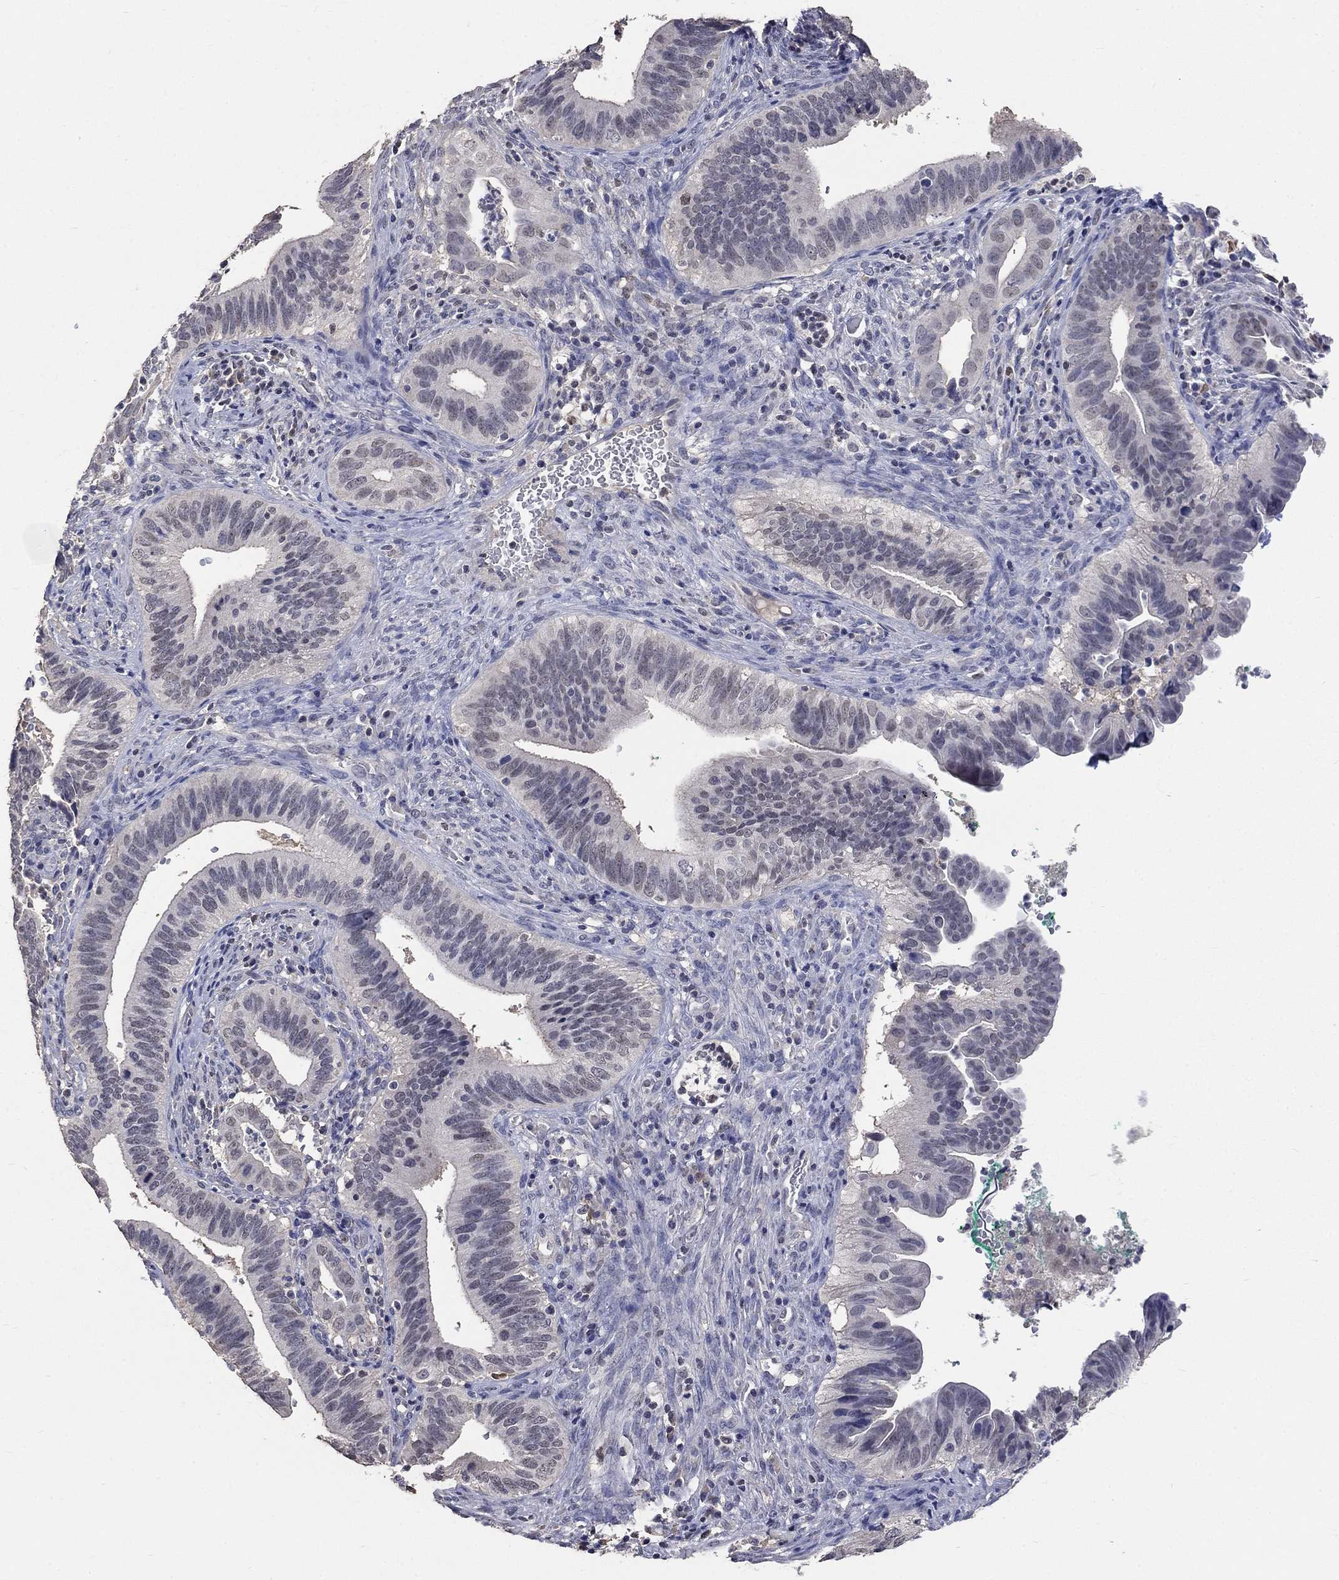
{"staining": {"intensity": "negative", "quantity": "none", "location": "none"}, "tissue": "cervical cancer", "cell_type": "Tumor cells", "image_type": "cancer", "snomed": [{"axis": "morphology", "description": "Adenocarcinoma, NOS"}, {"axis": "topography", "description": "Cervix"}], "caption": "Tumor cells are negative for protein expression in human adenocarcinoma (cervical).", "gene": "ZBTB18", "patient": {"sex": "female", "age": 42}}